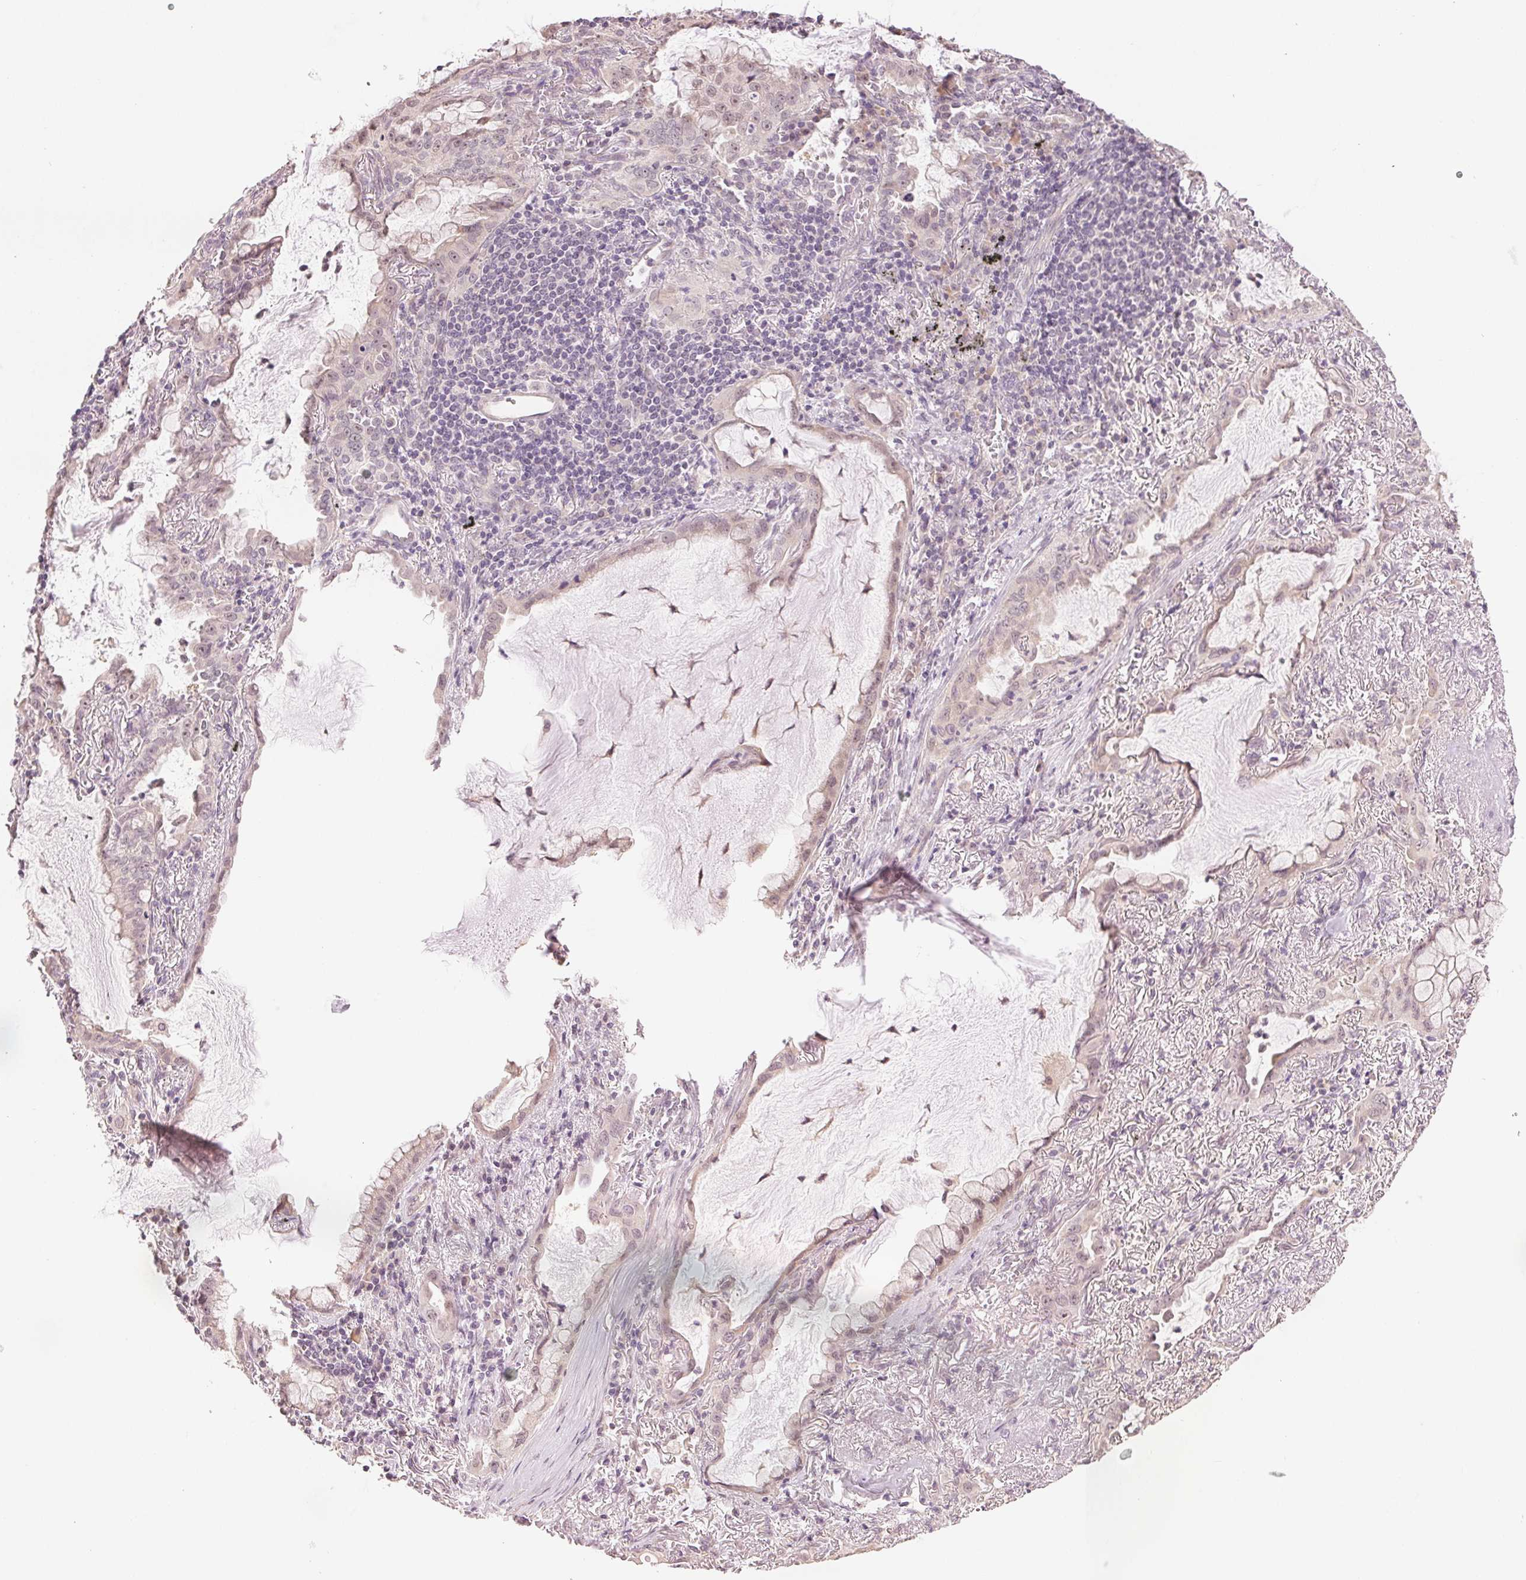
{"staining": {"intensity": "weak", "quantity": "<25%", "location": "nuclear"}, "tissue": "lung cancer", "cell_type": "Tumor cells", "image_type": "cancer", "snomed": [{"axis": "morphology", "description": "Adenocarcinoma, NOS"}, {"axis": "topography", "description": "Lung"}], "caption": "High power microscopy micrograph of an immunohistochemistry (IHC) micrograph of lung cancer (adenocarcinoma), revealing no significant positivity in tumor cells.", "gene": "PLCB1", "patient": {"sex": "male", "age": 65}}